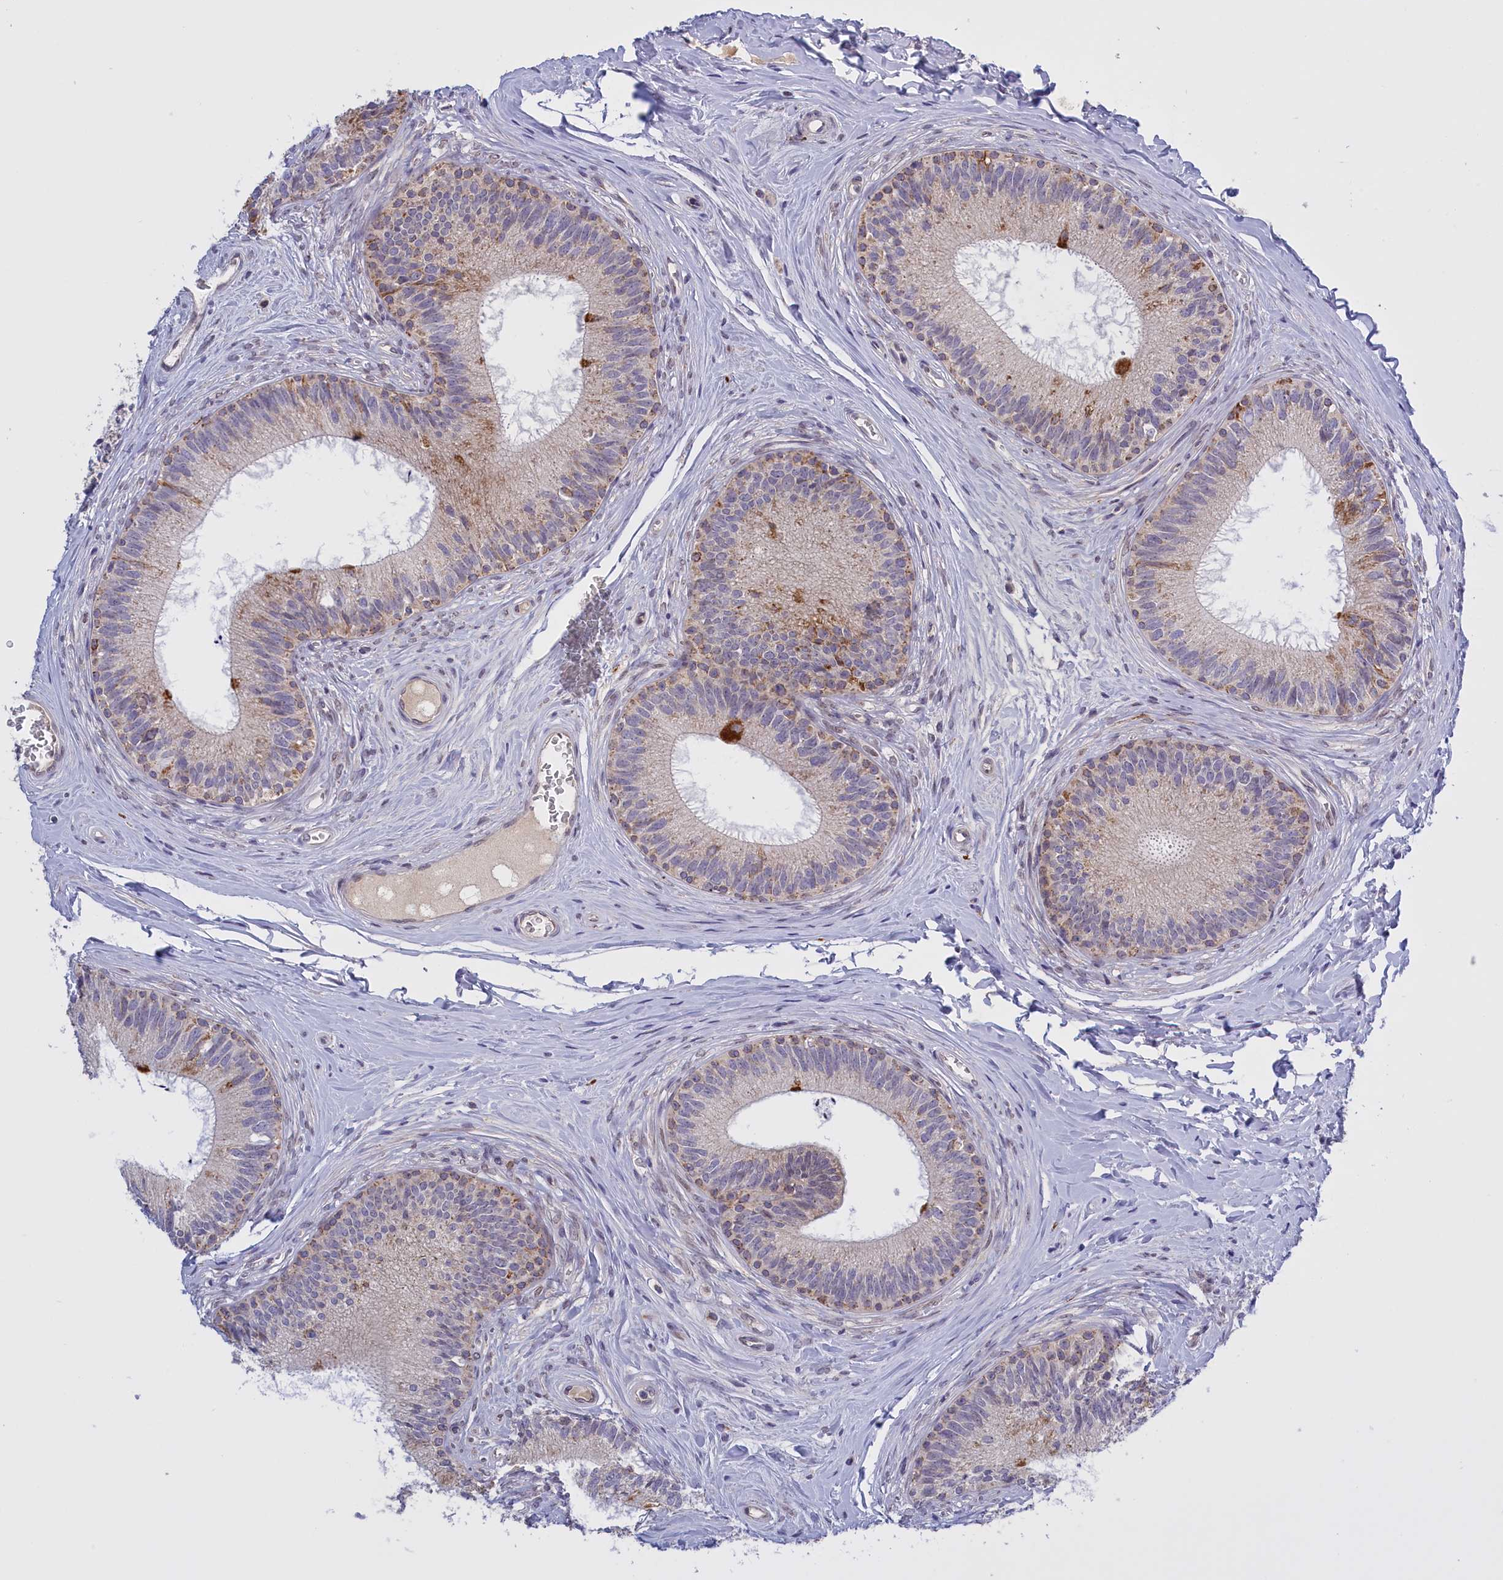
{"staining": {"intensity": "moderate", "quantity": "<25%", "location": "cytoplasmic/membranous"}, "tissue": "epididymis", "cell_type": "Glandular cells", "image_type": "normal", "snomed": [{"axis": "morphology", "description": "Normal tissue, NOS"}, {"axis": "topography", "description": "Epididymis"}], "caption": "Immunohistochemistry micrograph of normal epididymis: human epididymis stained using IHC demonstrates low levels of moderate protein expression localized specifically in the cytoplasmic/membranous of glandular cells, appearing as a cytoplasmic/membranous brown color.", "gene": "FAM149B1", "patient": {"sex": "male", "age": 33}}